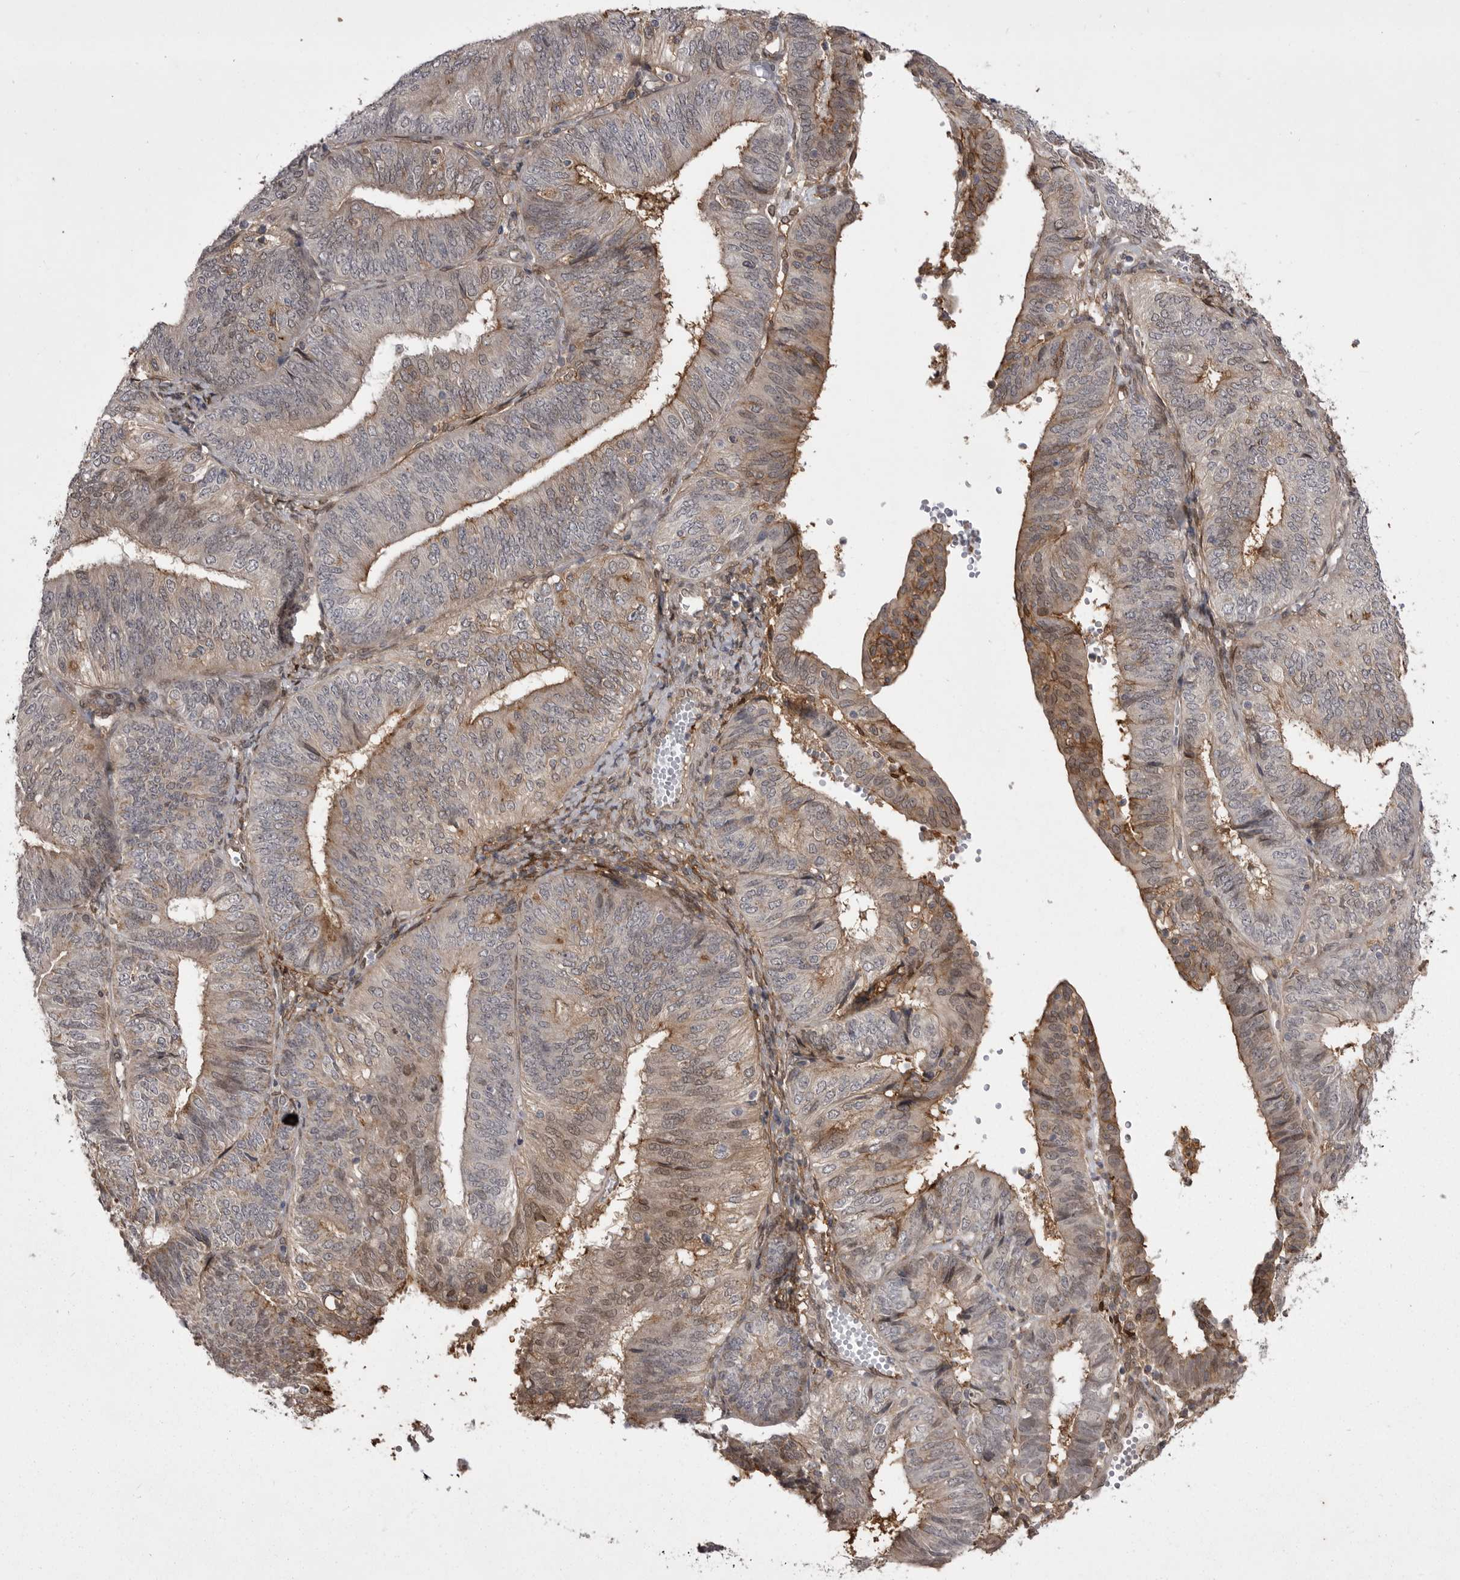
{"staining": {"intensity": "weak", "quantity": "25%-75%", "location": "cytoplasmic/membranous"}, "tissue": "endometrial cancer", "cell_type": "Tumor cells", "image_type": "cancer", "snomed": [{"axis": "morphology", "description": "Adenocarcinoma, NOS"}, {"axis": "topography", "description": "Endometrium"}], "caption": "The micrograph reveals staining of adenocarcinoma (endometrial), revealing weak cytoplasmic/membranous protein positivity (brown color) within tumor cells.", "gene": "ABL1", "patient": {"sex": "female", "age": 58}}